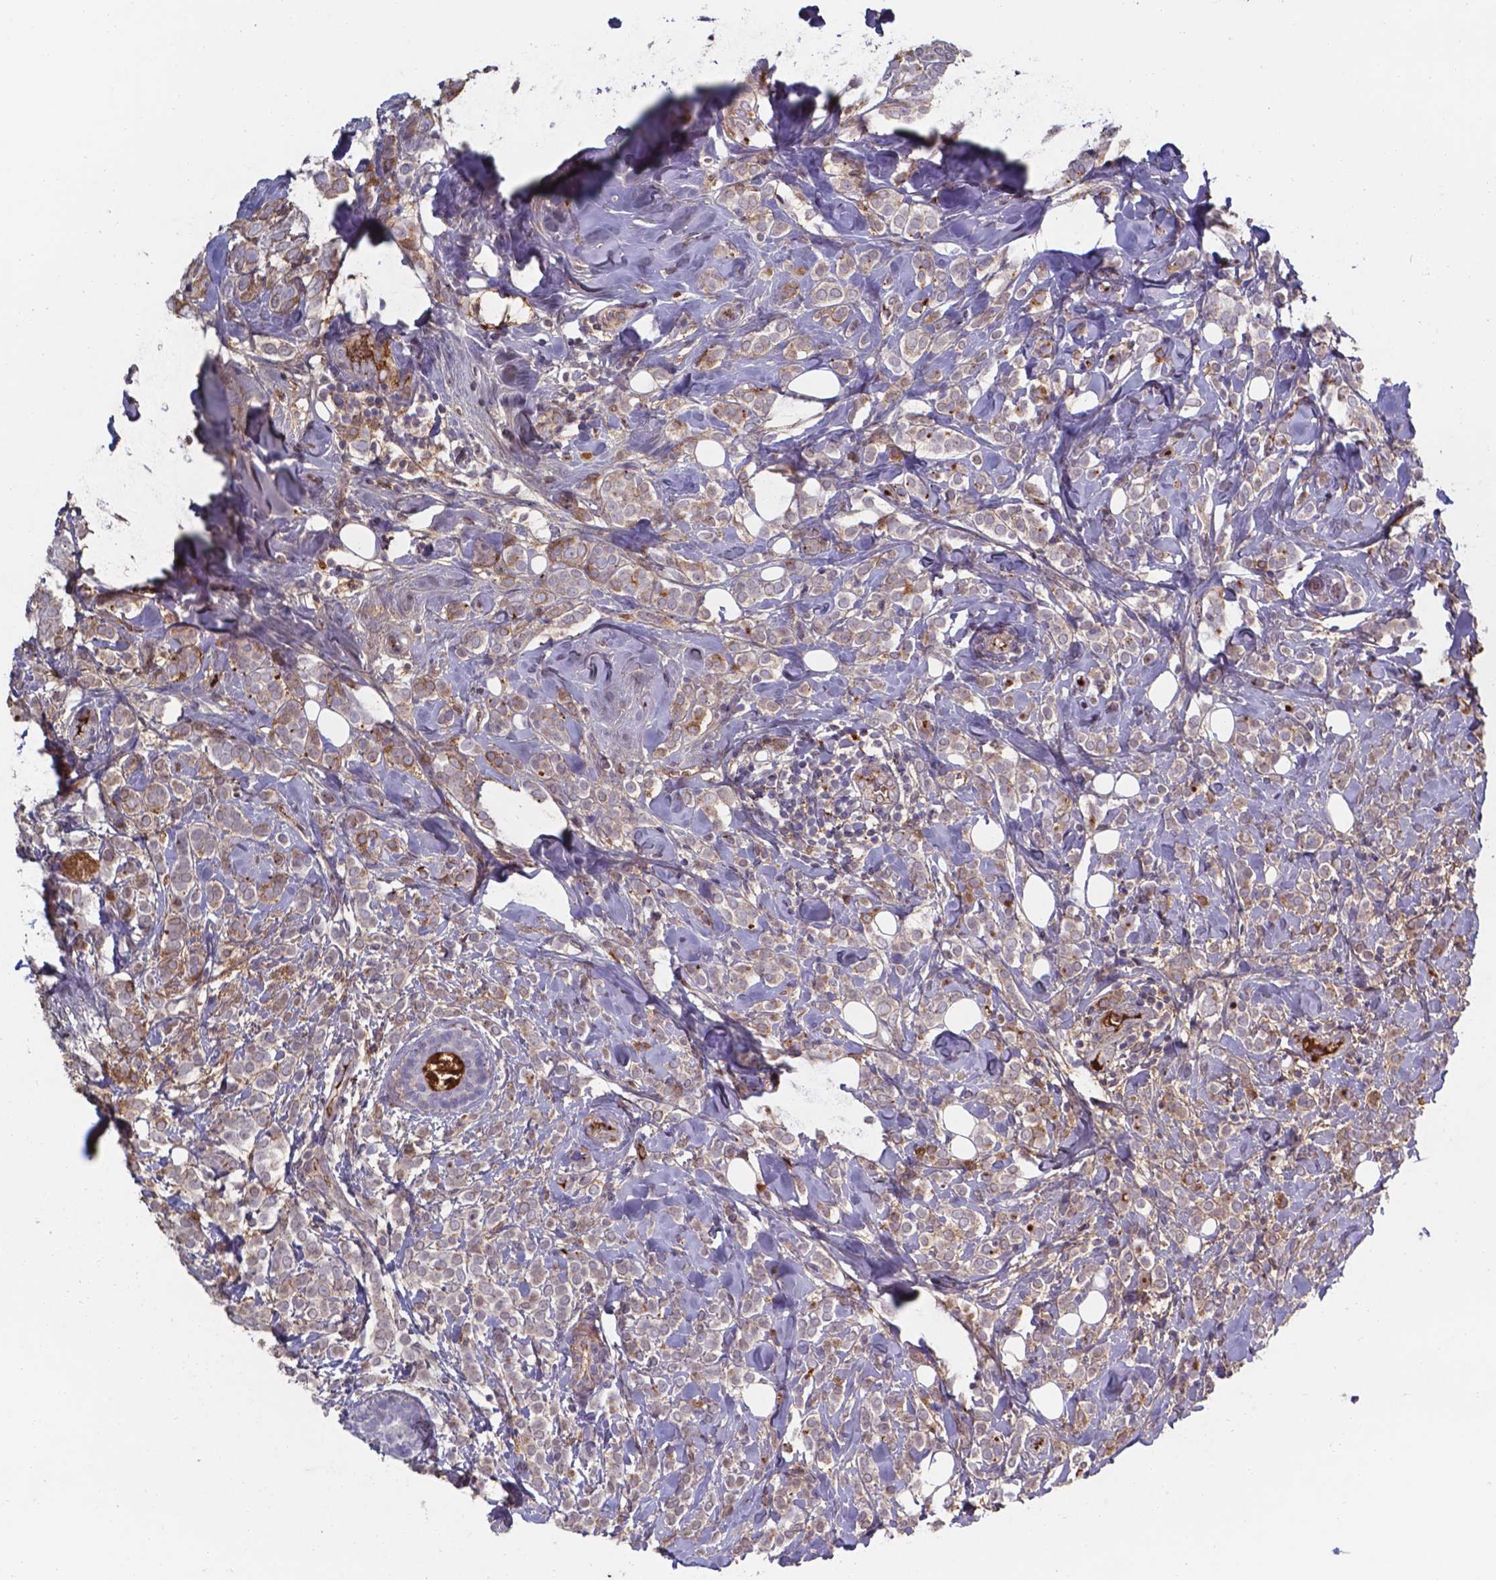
{"staining": {"intensity": "moderate", "quantity": "<25%", "location": "cytoplasmic/membranous"}, "tissue": "breast cancer", "cell_type": "Tumor cells", "image_type": "cancer", "snomed": [{"axis": "morphology", "description": "Lobular carcinoma"}, {"axis": "topography", "description": "Breast"}], "caption": "A micrograph showing moderate cytoplasmic/membranous staining in about <25% of tumor cells in breast lobular carcinoma, as visualized by brown immunohistochemical staining.", "gene": "SERPINA1", "patient": {"sex": "female", "age": 49}}